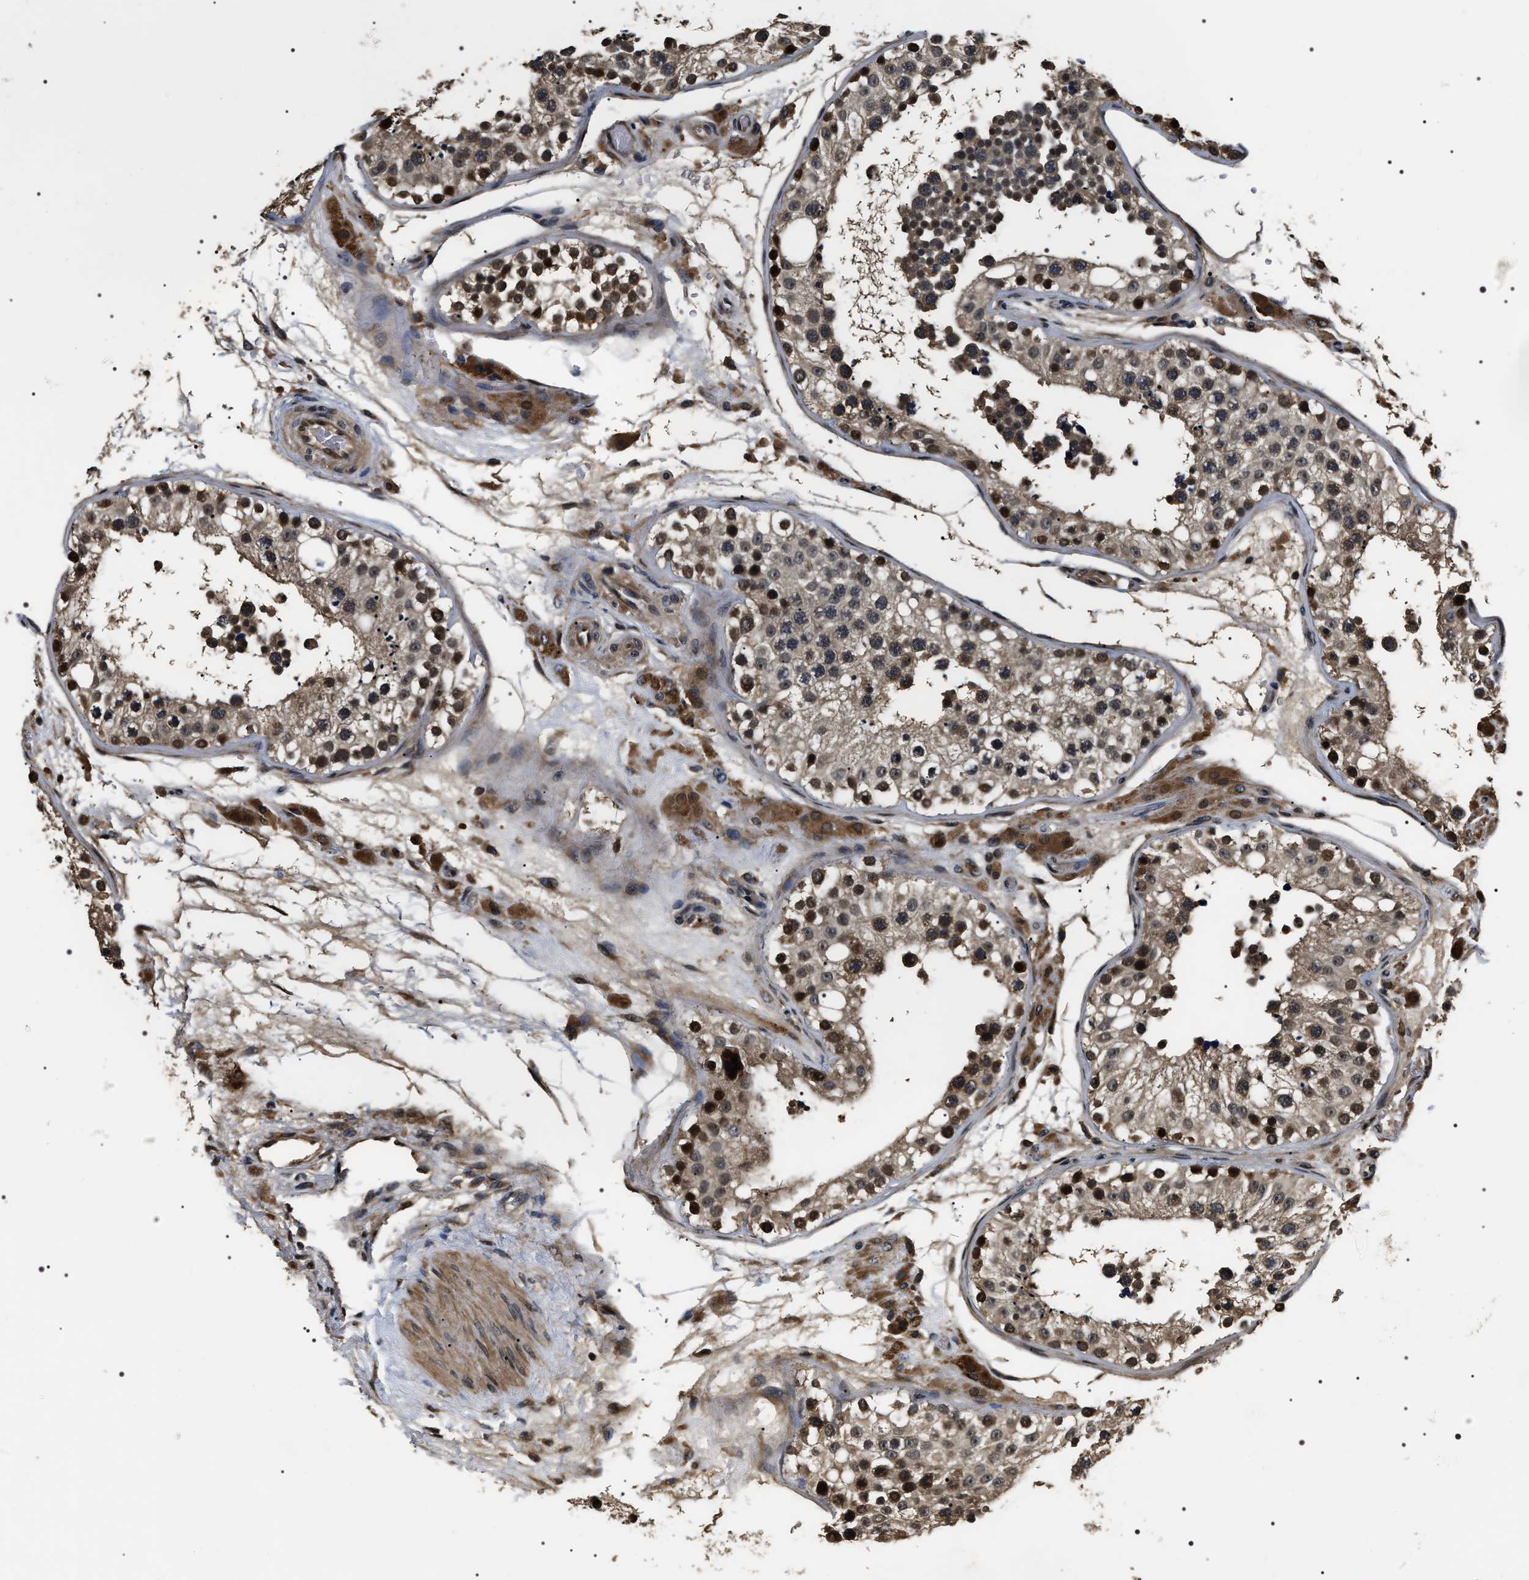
{"staining": {"intensity": "strong", "quantity": "25%-75%", "location": "nuclear"}, "tissue": "testis", "cell_type": "Cells in seminiferous ducts", "image_type": "normal", "snomed": [{"axis": "morphology", "description": "Normal tissue, NOS"}, {"axis": "topography", "description": "Testis"}], "caption": "This is an image of IHC staining of benign testis, which shows strong staining in the nuclear of cells in seminiferous ducts.", "gene": "ARHGAP22", "patient": {"sex": "male", "age": 26}}